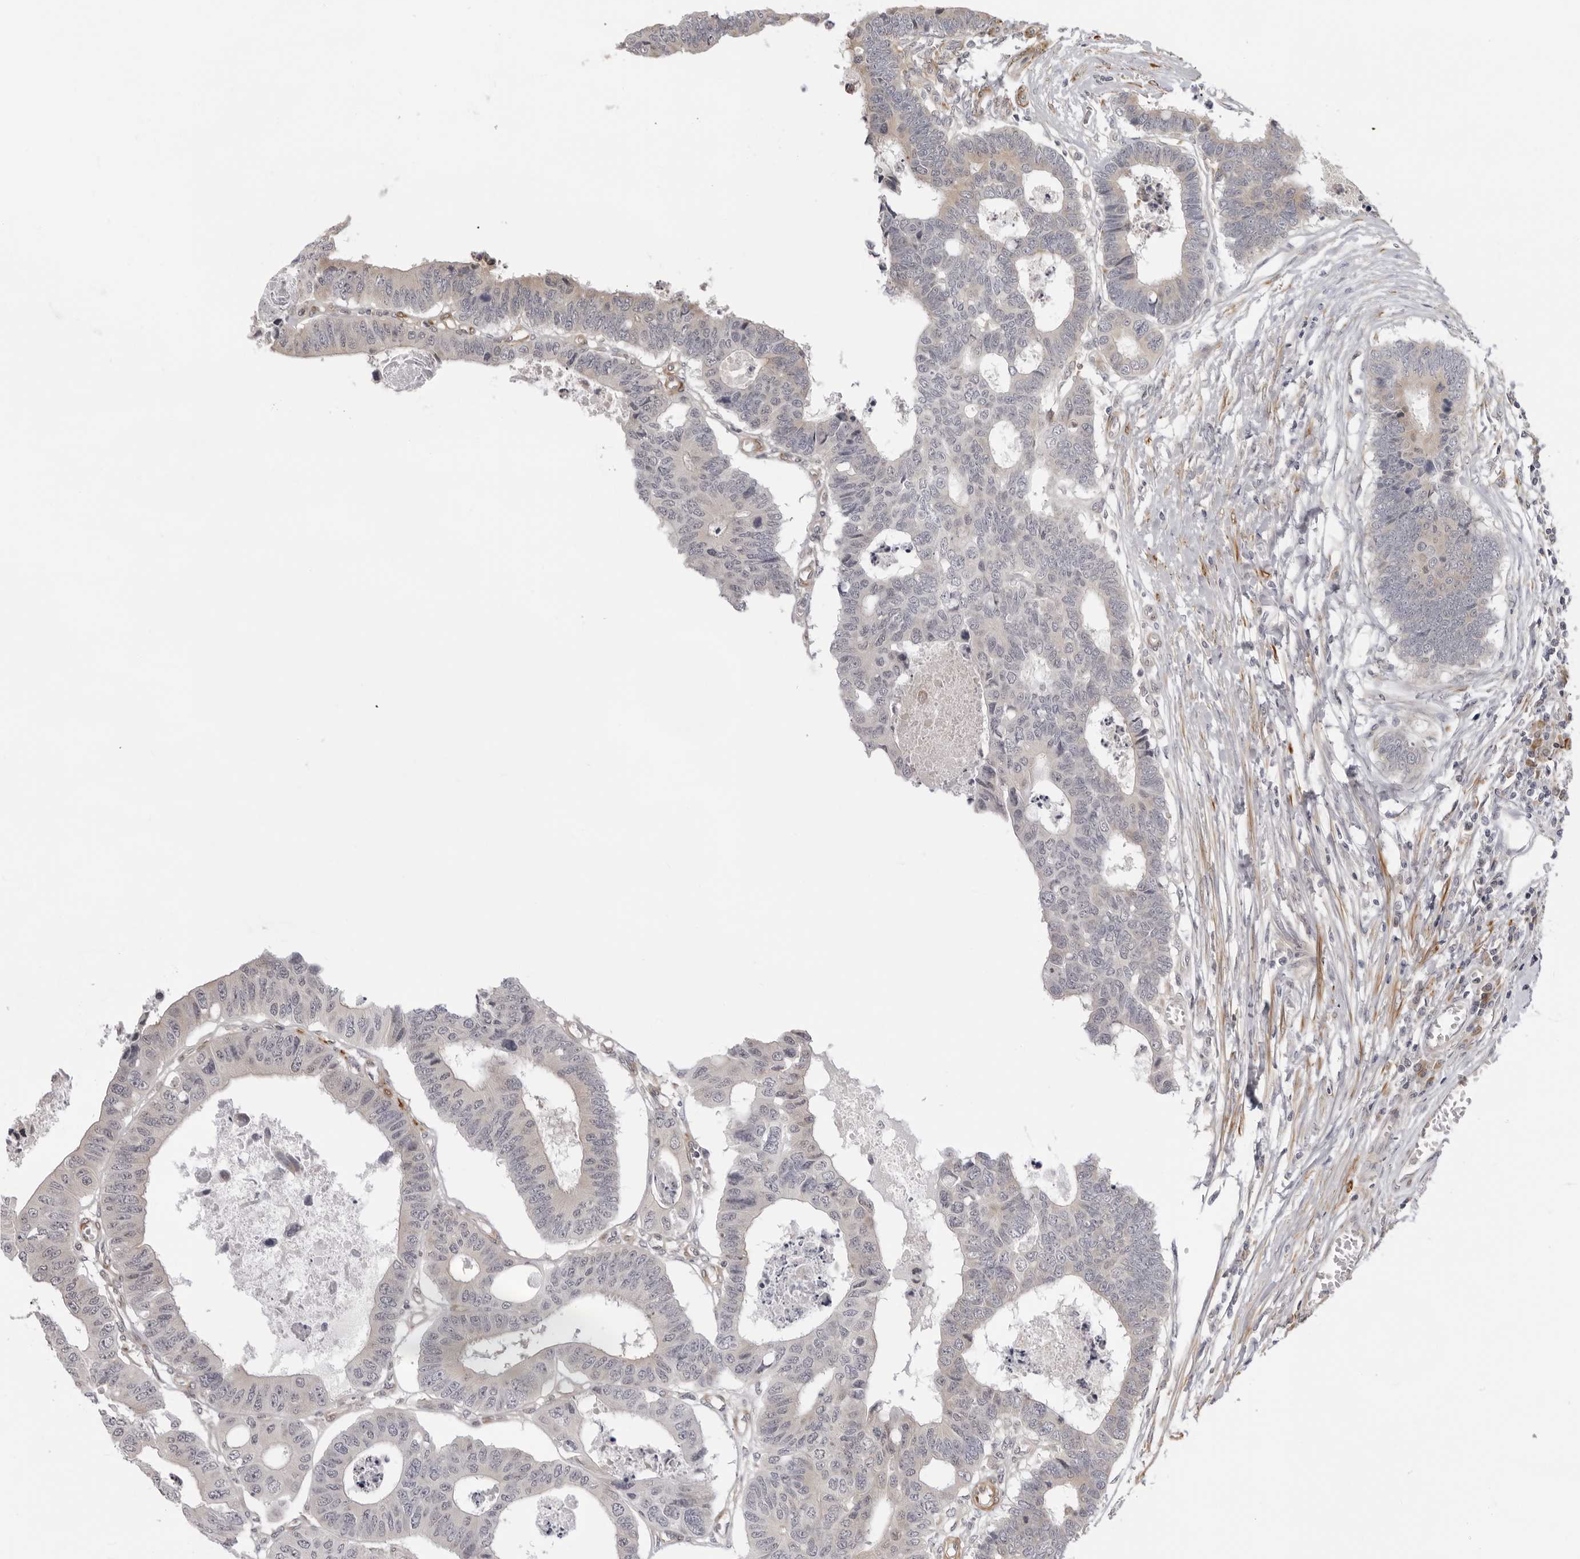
{"staining": {"intensity": "negative", "quantity": "none", "location": "none"}, "tissue": "colorectal cancer", "cell_type": "Tumor cells", "image_type": "cancer", "snomed": [{"axis": "morphology", "description": "Adenocarcinoma, NOS"}, {"axis": "topography", "description": "Rectum"}], "caption": "This histopathology image is of colorectal adenocarcinoma stained with IHC to label a protein in brown with the nuclei are counter-stained blue. There is no staining in tumor cells.", "gene": "SRGAP2", "patient": {"sex": "male", "age": 84}}